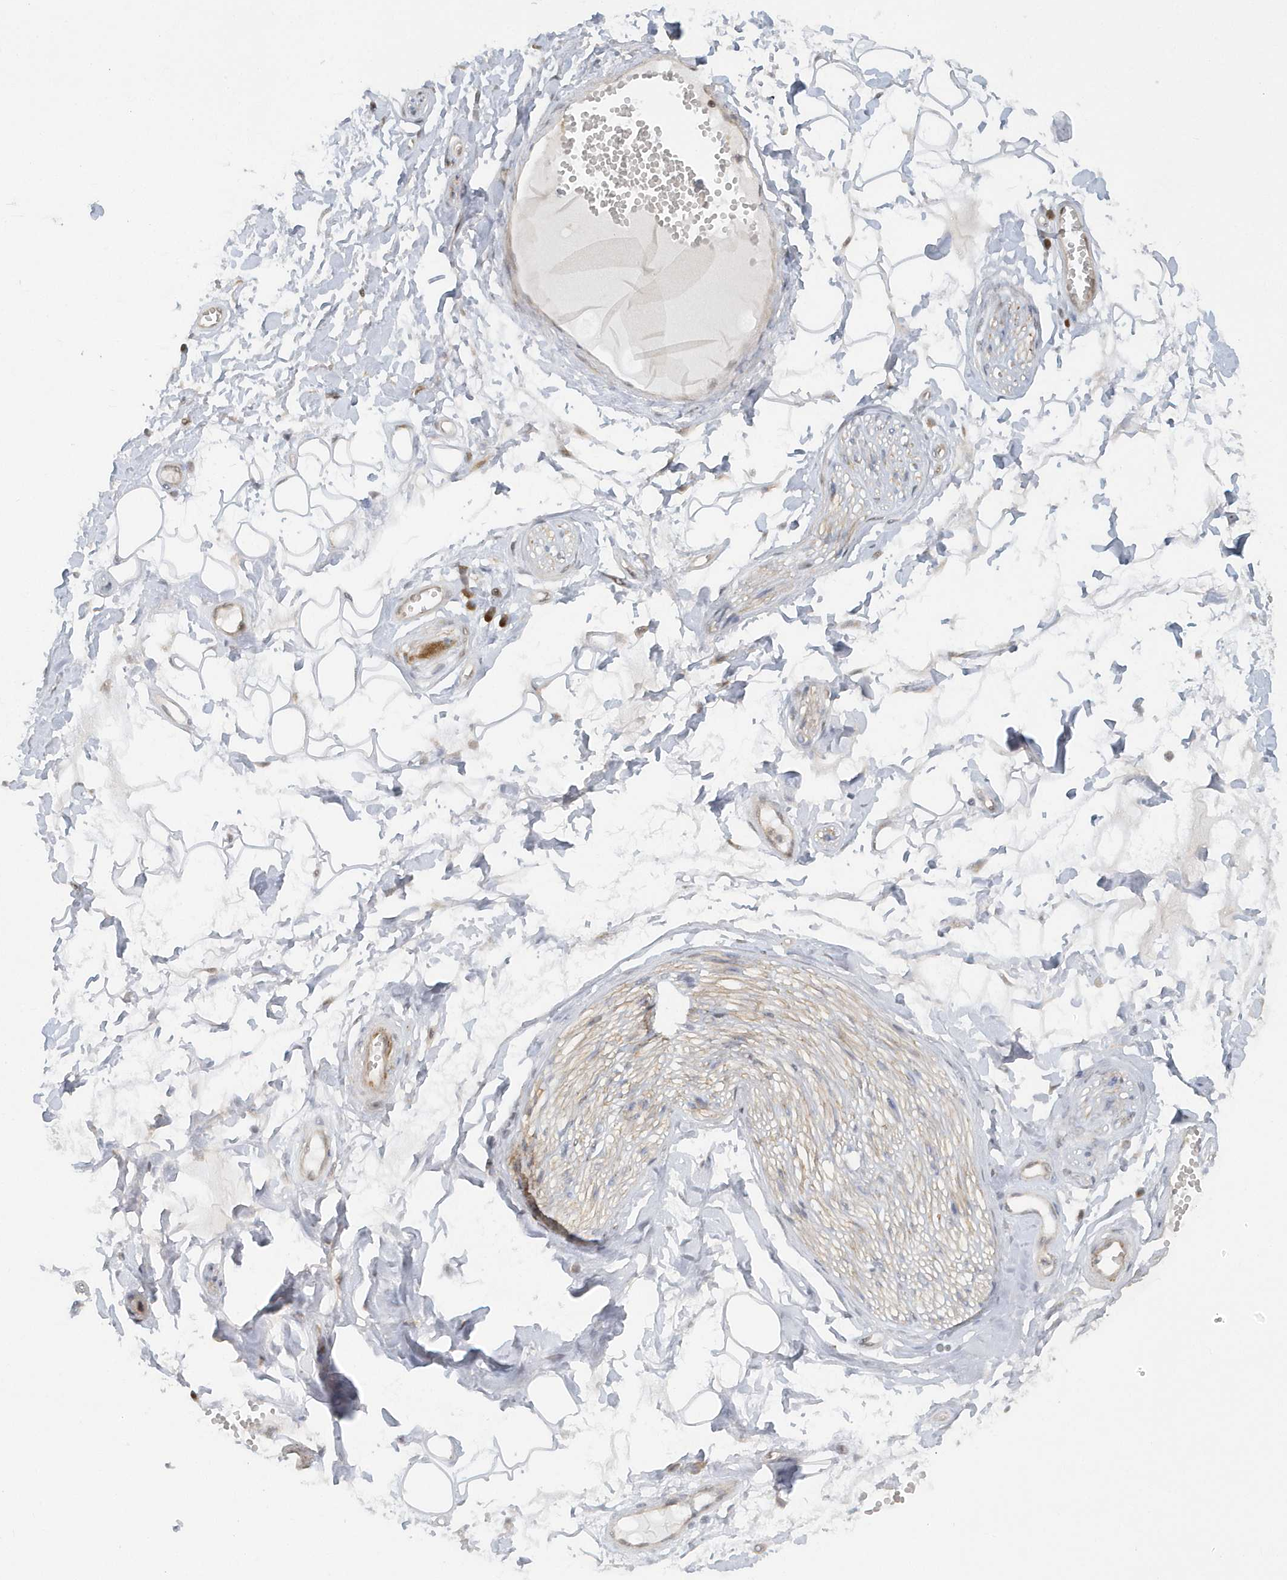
{"staining": {"intensity": "negative", "quantity": "none", "location": "none"}, "tissue": "adipose tissue", "cell_type": "Adipocytes", "image_type": "normal", "snomed": [{"axis": "morphology", "description": "Normal tissue, NOS"}, {"axis": "morphology", "description": "Inflammation, NOS"}, {"axis": "topography", "description": "Salivary gland"}, {"axis": "topography", "description": "Peripheral nerve tissue"}], "caption": "A micrograph of adipose tissue stained for a protein exhibits no brown staining in adipocytes. (DAB immunohistochemistry (IHC) visualized using brightfield microscopy, high magnification).", "gene": "ATG4A", "patient": {"sex": "female", "age": 75}}